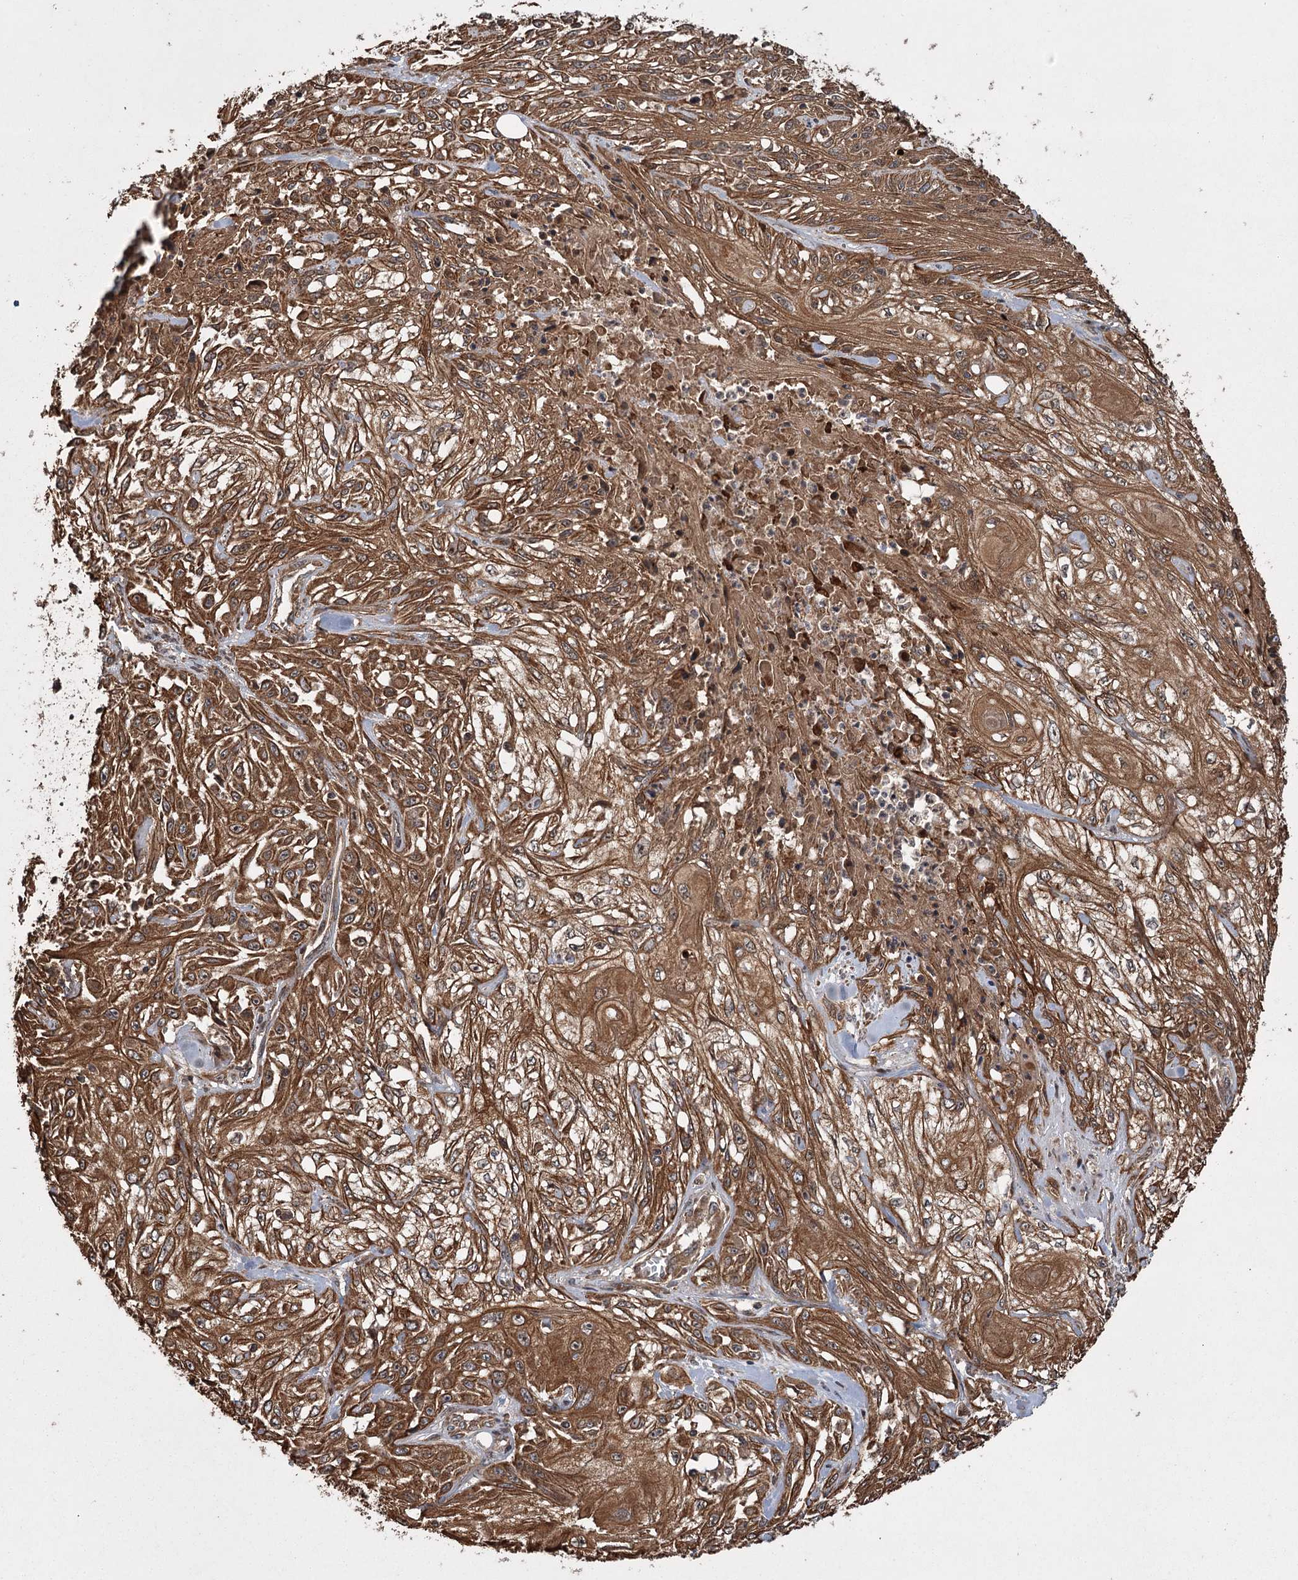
{"staining": {"intensity": "strong", "quantity": ">75%", "location": "cytoplasmic/membranous"}, "tissue": "skin cancer", "cell_type": "Tumor cells", "image_type": "cancer", "snomed": [{"axis": "morphology", "description": "Squamous cell carcinoma, NOS"}, {"axis": "morphology", "description": "Squamous cell carcinoma, metastatic, NOS"}, {"axis": "topography", "description": "Skin"}, {"axis": "topography", "description": "Lymph node"}], "caption": "Immunohistochemical staining of human skin cancer exhibits strong cytoplasmic/membranous protein positivity in approximately >75% of tumor cells.", "gene": "RPAP3", "patient": {"sex": "male", "age": 75}}